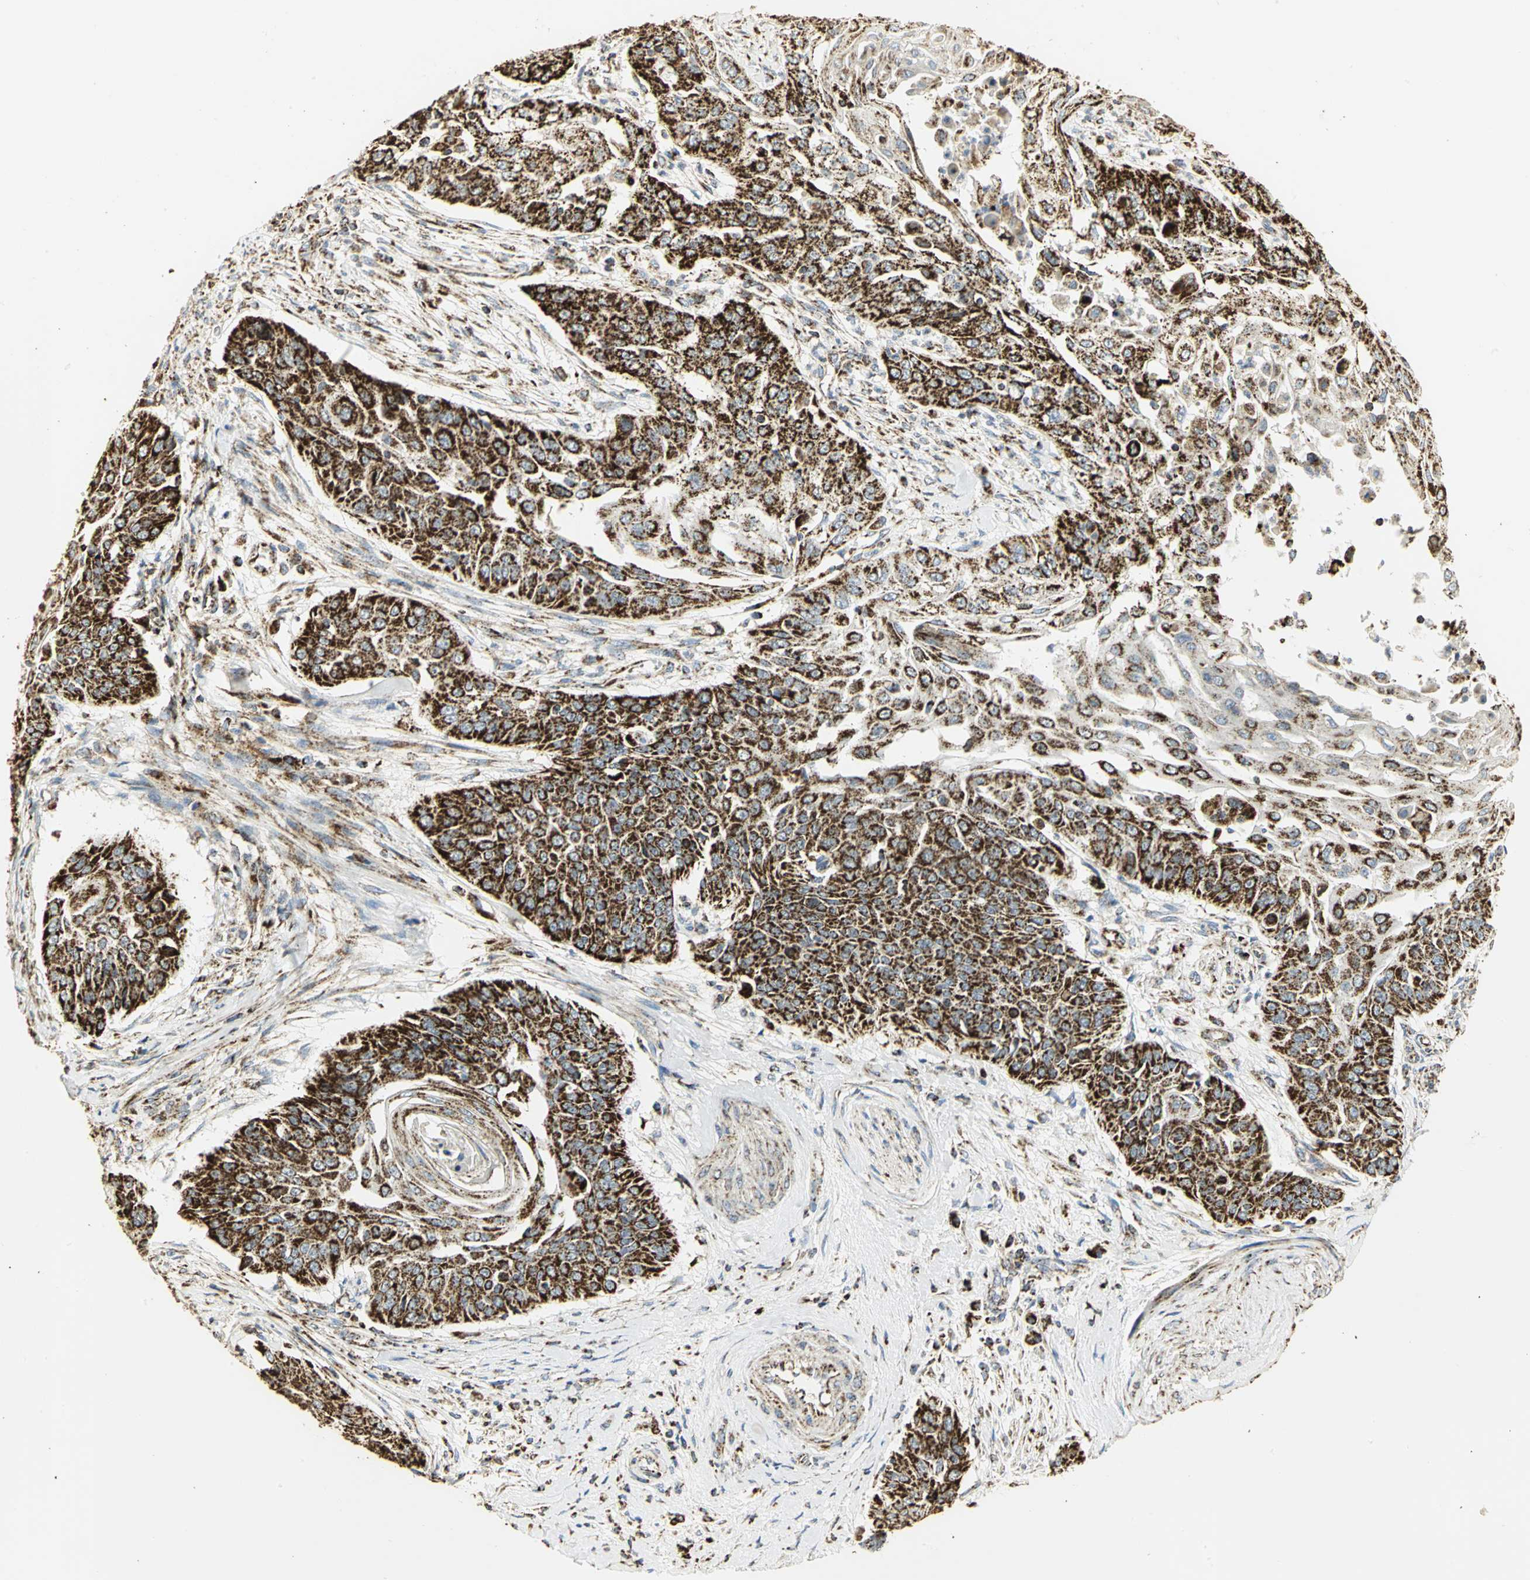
{"staining": {"intensity": "strong", "quantity": ">75%", "location": "cytoplasmic/membranous"}, "tissue": "cervical cancer", "cell_type": "Tumor cells", "image_type": "cancer", "snomed": [{"axis": "morphology", "description": "Squamous cell carcinoma, NOS"}, {"axis": "topography", "description": "Cervix"}], "caption": "This is an image of immunohistochemistry (IHC) staining of cervical cancer, which shows strong staining in the cytoplasmic/membranous of tumor cells.", "gene": "VDAC1", "patient": {"sex": "female", "age": 33}}